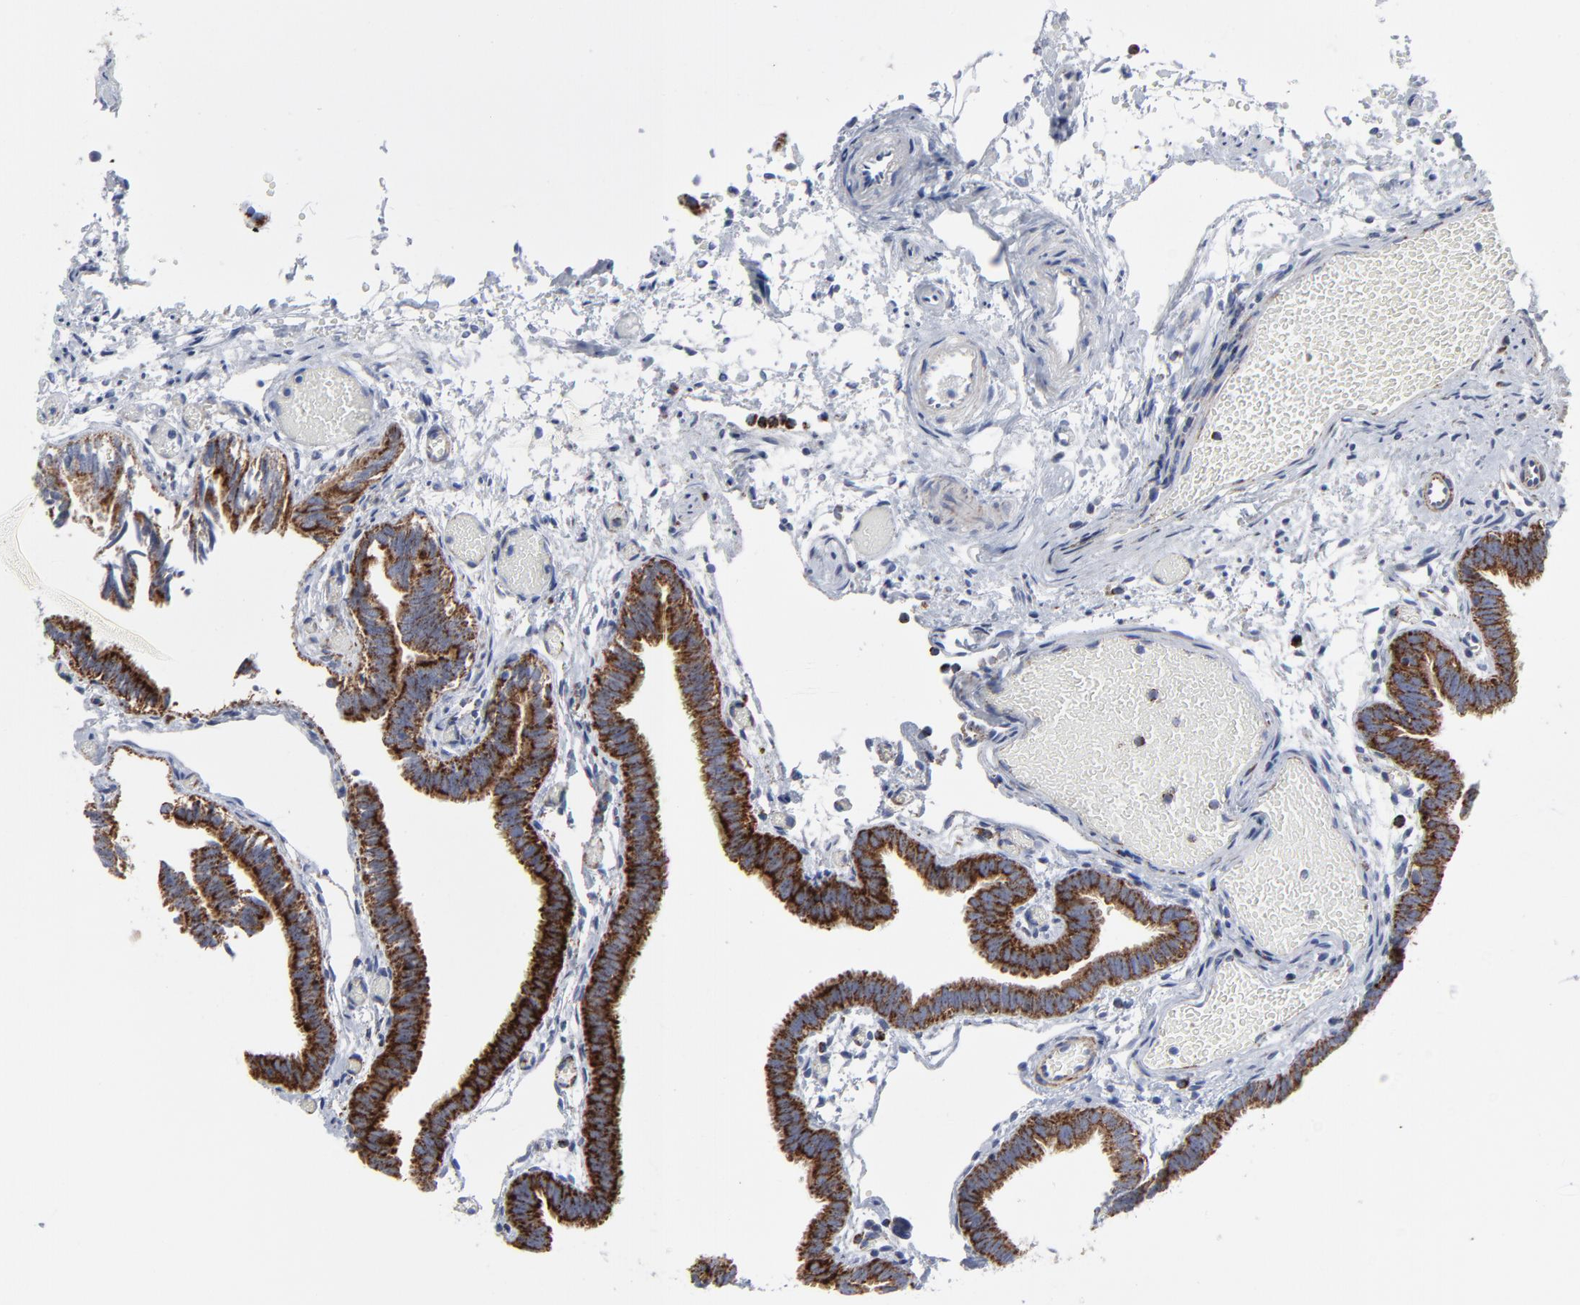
{"staining": {"intensity": "strong", "quantity": ">75%", "location": "cytoplasmic/membranous"}, "tissue": "fallopian tube", "cell_type": "Glandular cells", "image_type": "normal", "snomed": [{"axis": "morphology", "description": "Normal tissue, NOS"}, {"axis": "topography", "description": "Fallopian tube"}], "caption": "Protein staining by immunohistochemistry (IHC) displays strong cytoplasmic/membranous expression in approximately >75% of glandular cells in normal fallopian tube. (DAB = brown stain, brightfield microscopy at high magnification).", "gene": "TXNRD2", "patient": {"sex": "female", "age": 29}}